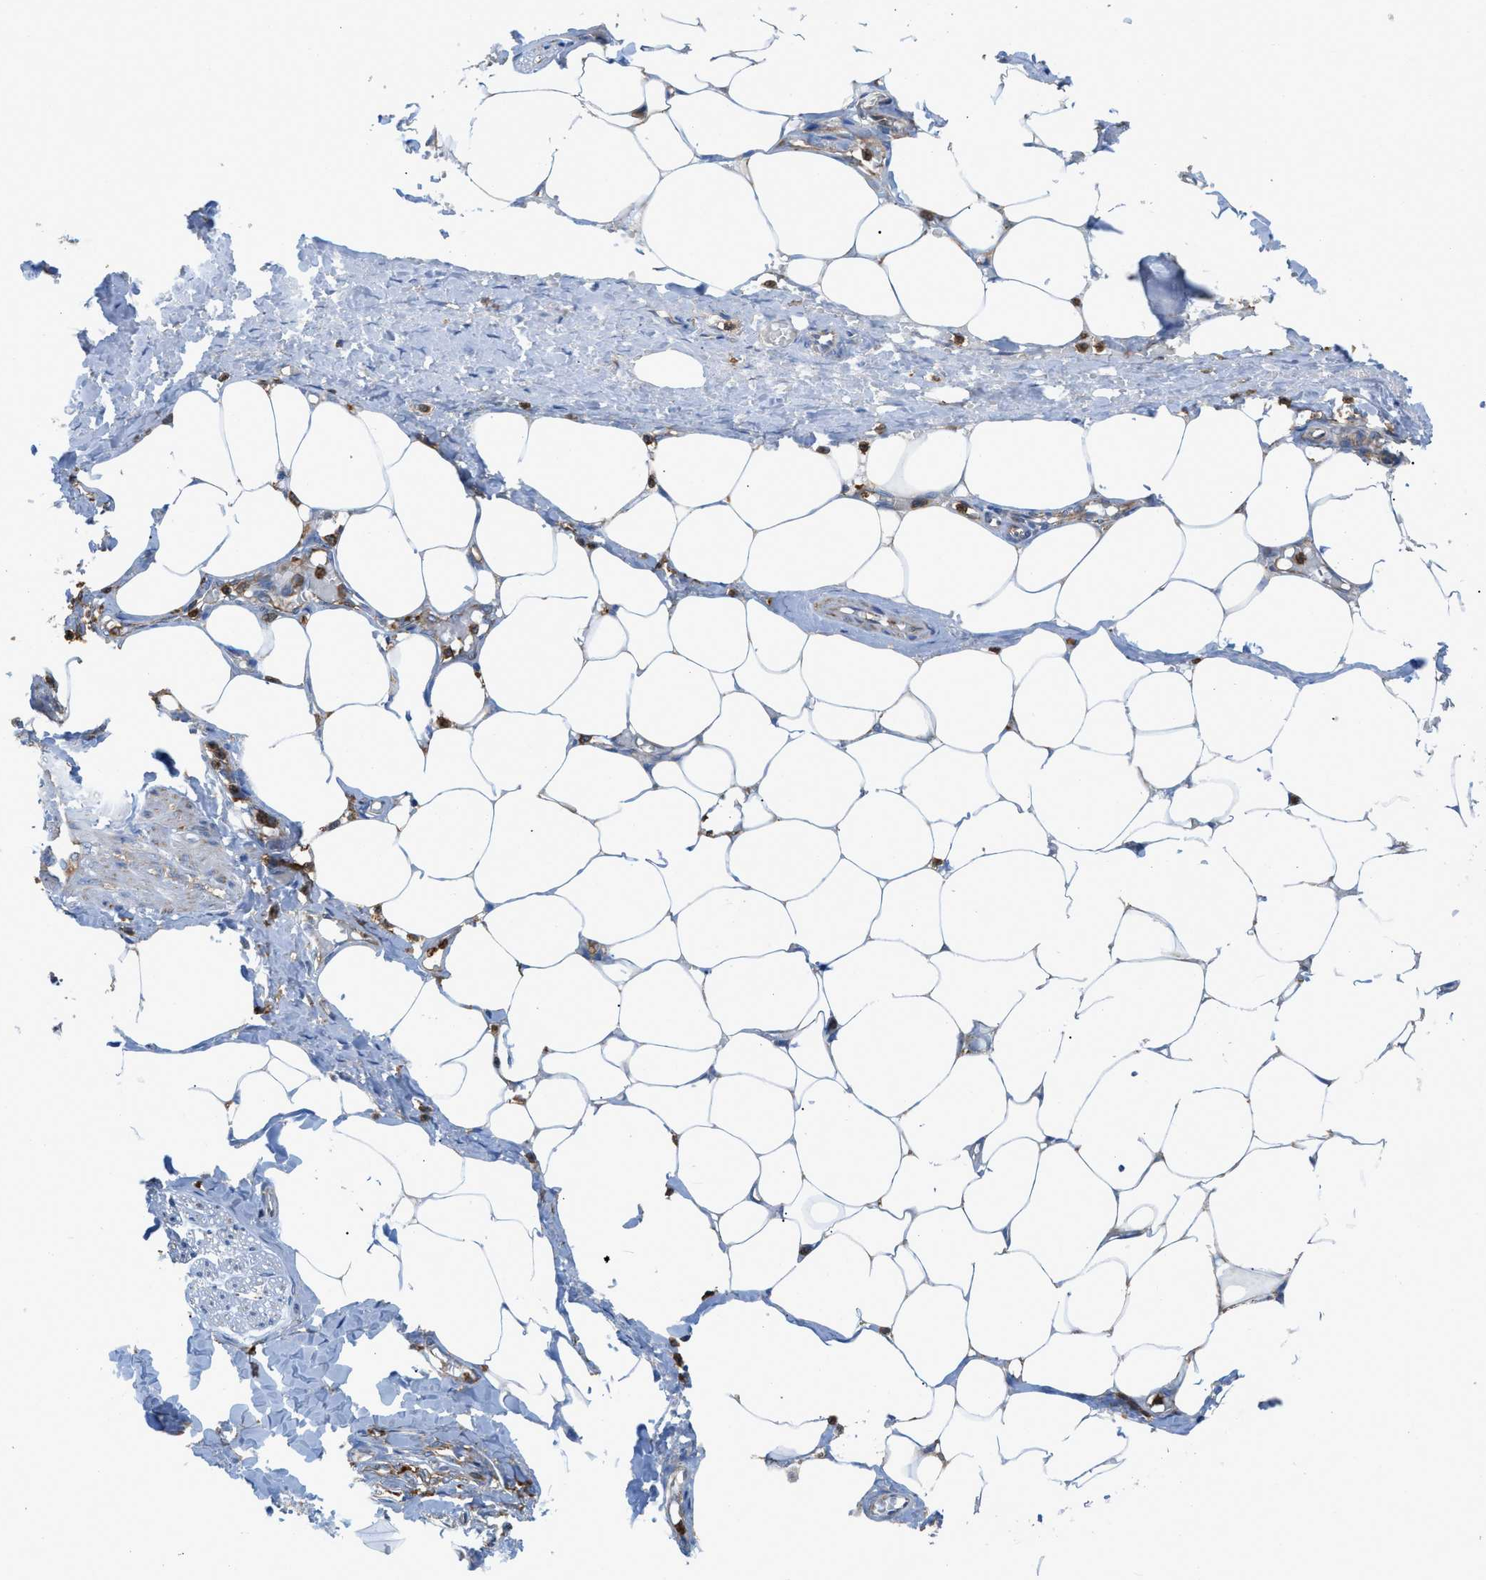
{"staining": {"intensity": "moderate", "quantity": "25%-75%", "location": "cytoplasmic/membranous"}, "tissue": "adipose tissue", "cell_type": "Adipocytes", "image_type": "normal", "snomed": [{"axis": "morphology", "description": "Normal tissue, NOS"}, {"axis": "topography", "description": "Soft tissue"}, {"axis": "topography", "description": "Vascular tissue"}], "caption": "Protein expression analysis of benign human adipose tissue reveals moderate cytoplasmic/membranous positivity in approximately 25%-75% of adipocytes.", "gene": "GPAT4", "patient": {"sex": "female", "age": 35}}